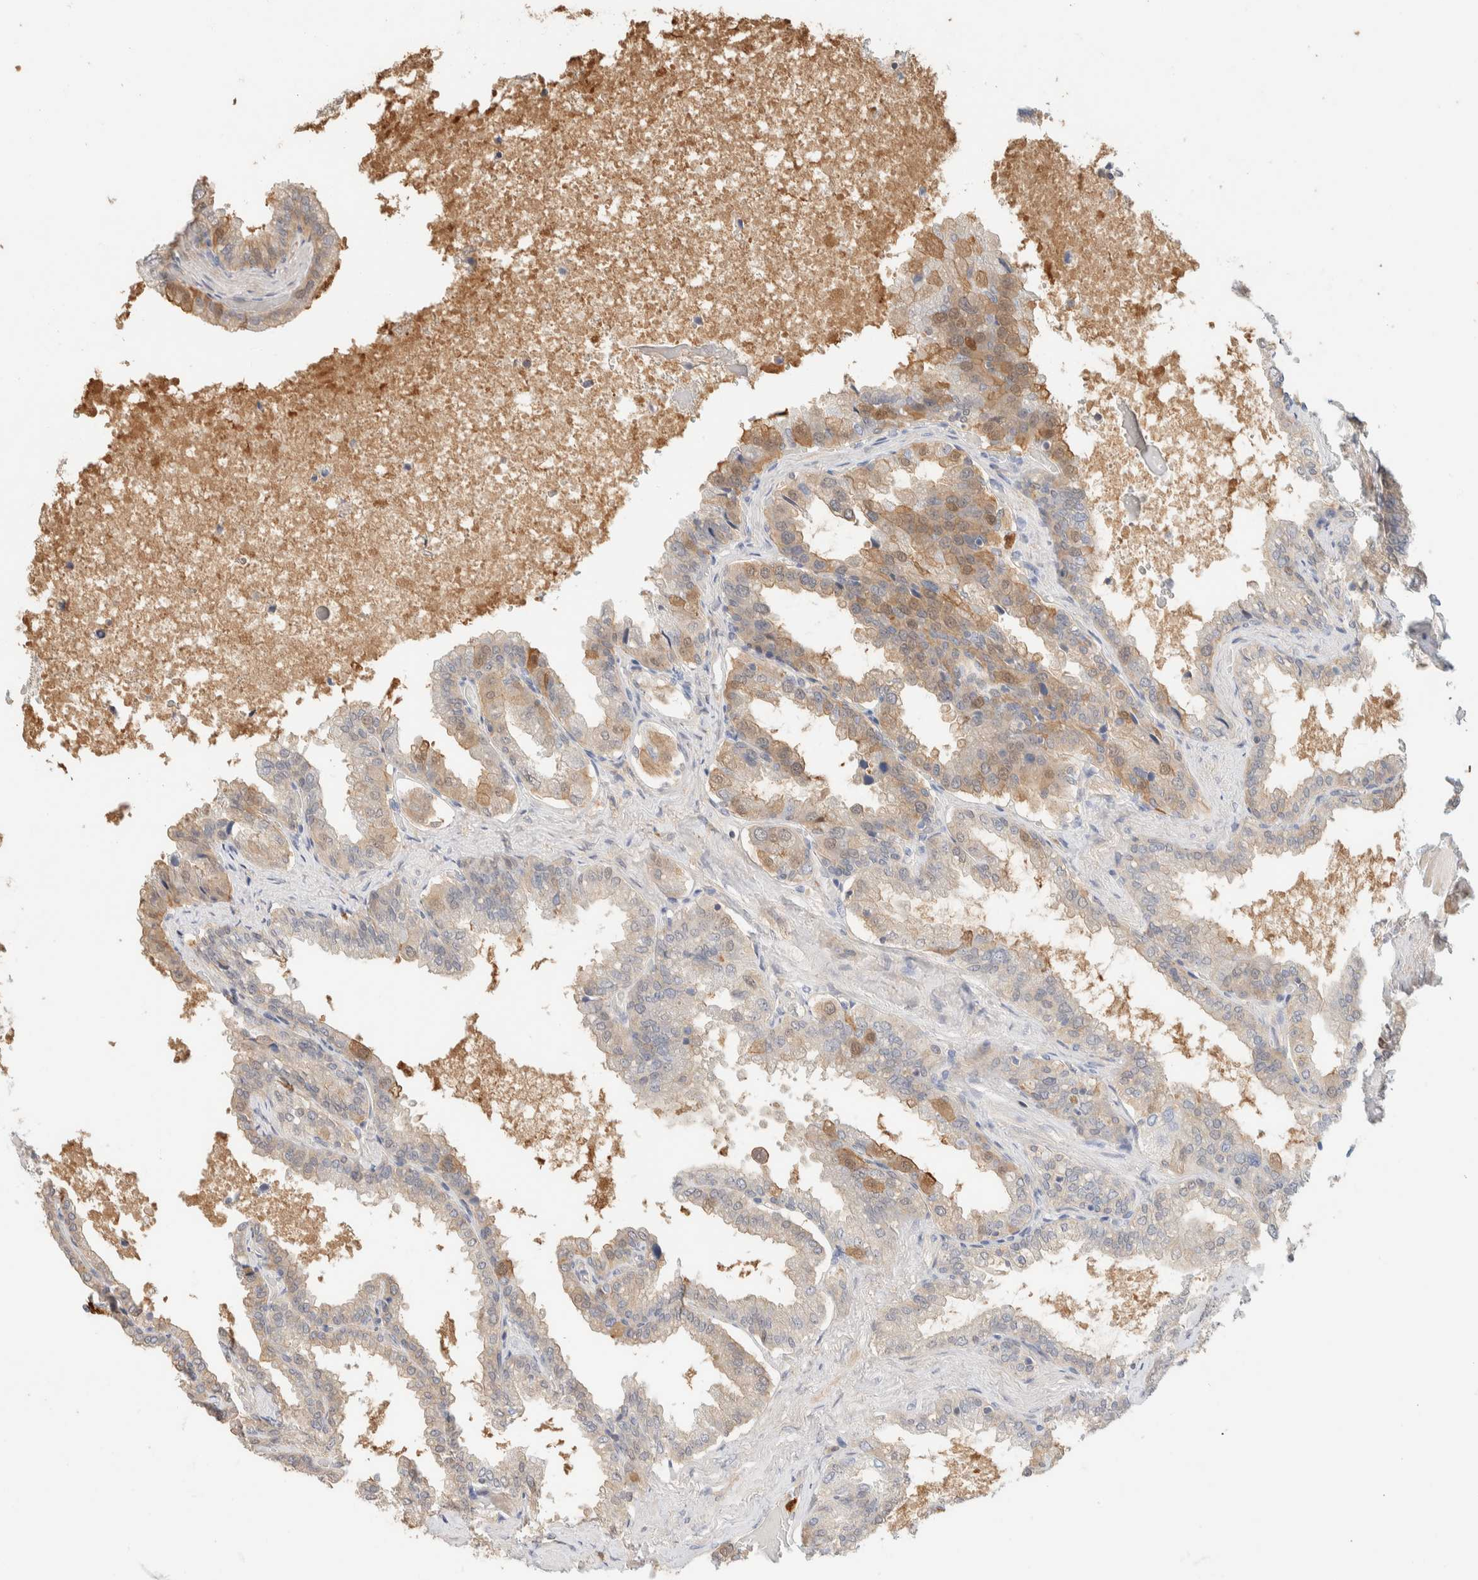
{"staining": {"intensity": "moderate", "quantity": "<25%", "location": "cytoplasmic/membranous,nuclear"}, "tissue": "seminal vesicle", "cell_type": "Glandular cells", "image_type": "normal", "snomed": [{"axis": "morphology", "description": "Normal tissue, NOS"}, {"axis": "topography", "description": "Seminal veicle"}], "caption": "Moderate cytoplasmic/membranous,nuclear expression is seen in about <25% of glandular cells in benign seminal vesicle.", "gene": "SETD4", "patient": {"sex": "male", "age": 46}}